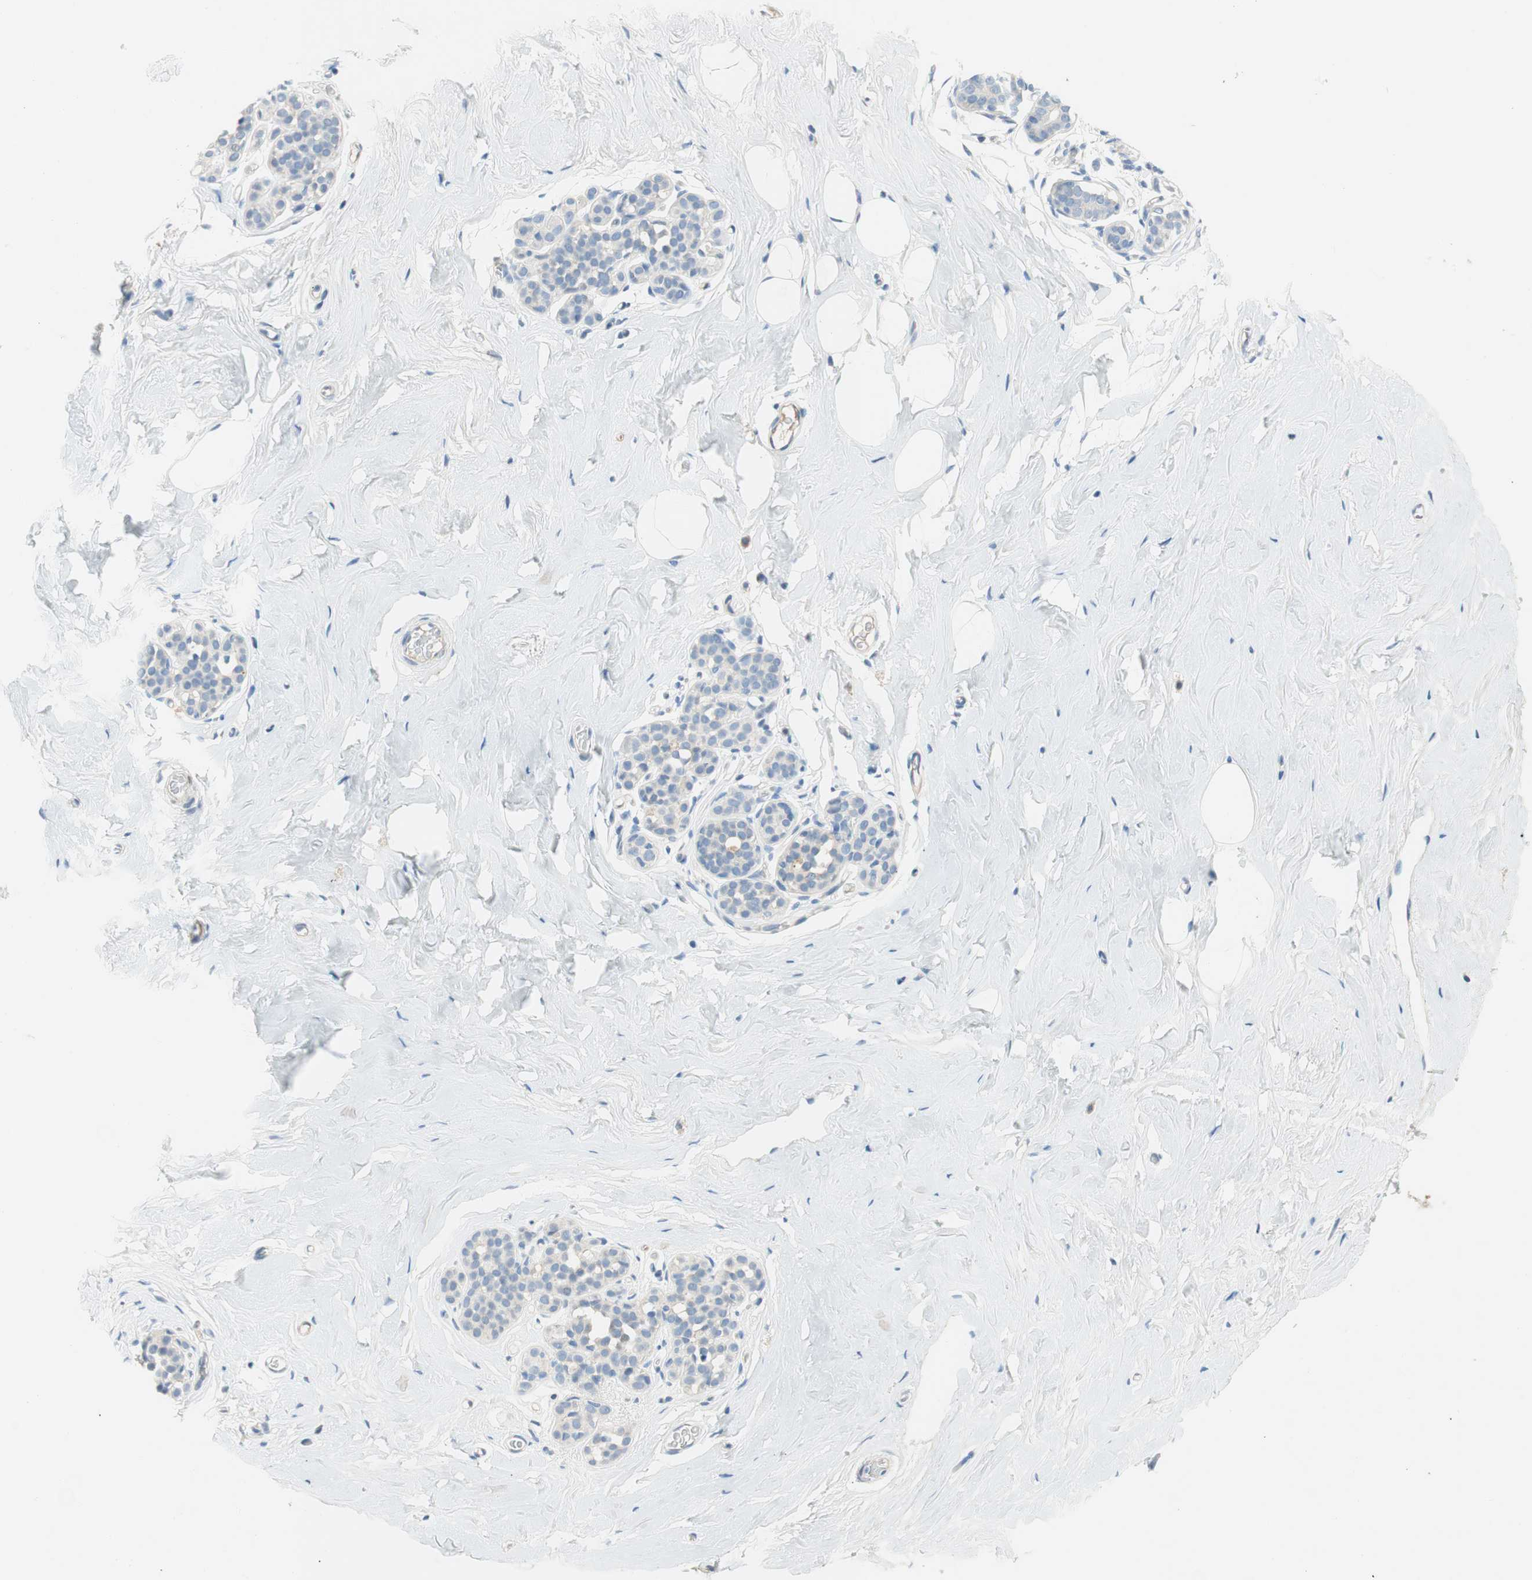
{"staining": {"intensity": "negative", "quantity": "none", "location": "none"}, "tissue": "breast", "cell_type": "Adipocytes", "image_type": "normal", "snomed": [{"axis": "morphology", "description": "Normal tissue, NOS"}, {"axis": "topography", "description": "Breast"}], "caption": "A histopathology image of human breast is negative for staining in adipocytes. (DAB (3,3'-diaminobenzidine) immunohistochemistry (IHC) with hematoxylin counter stain).", "gene": "CCM2L", "patient": {"sex": "female", "age": 75}}